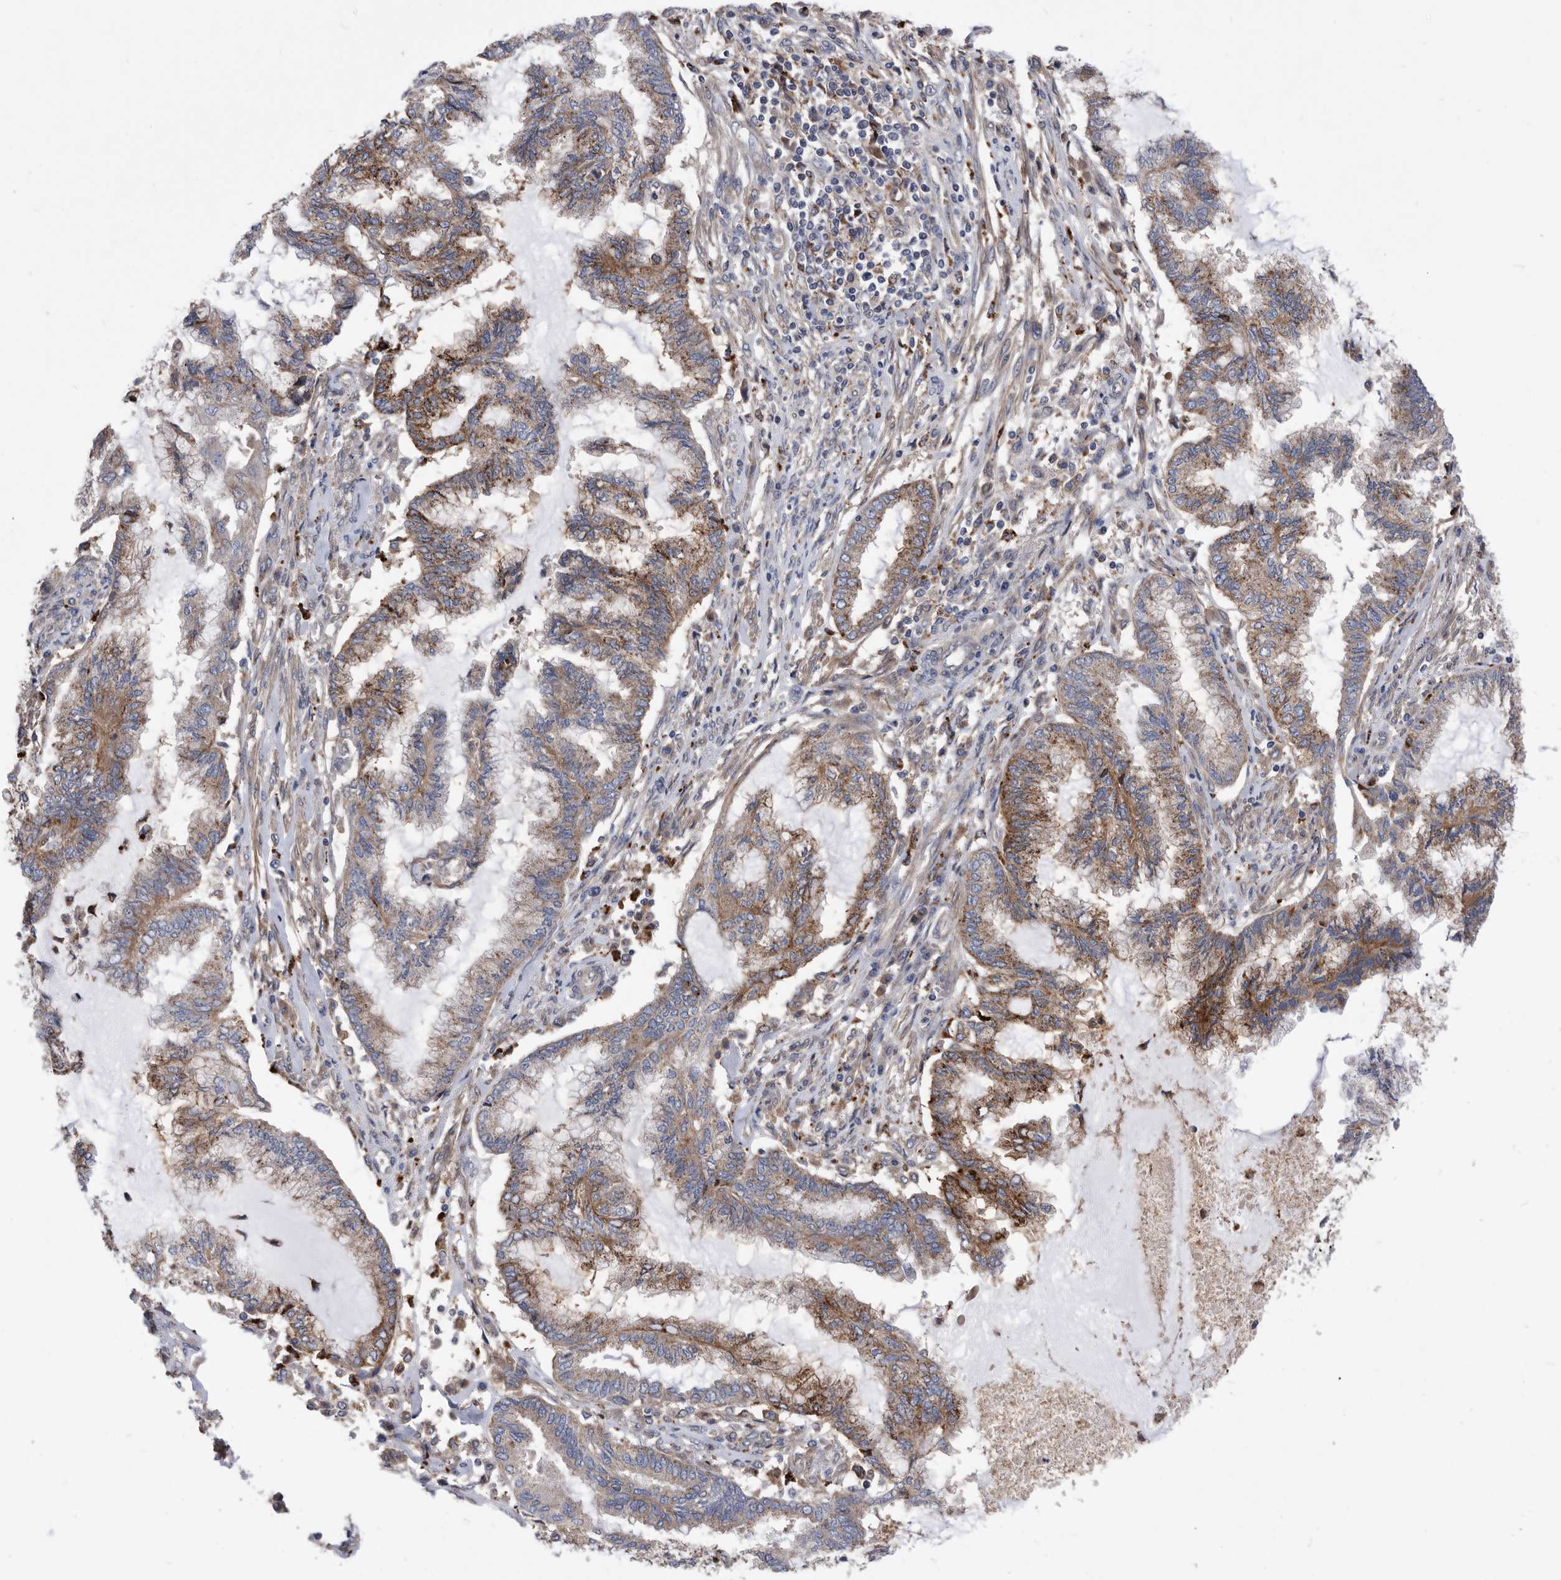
{"staining": {"intensity": "moderate", "quantity": ">75%", "location": "cytoplasmic/membranous"}, "tissue": "endometrial cancer", "cell_type": "Tumor cells", "image_type": "cancer", "snomed": [{"axis": "morphology", "description": "Adenocarcinoma, NOS"}, {"axis": "topography", "description": "Endometrium"}], "caption": "High-power microscopy captured an immunohistochemistry (IHC) micrograph of endometrial adenocarcinoma, revealing moderate cytoplasmic/membranous staining in approximately >75% of tumor cells.", "gene": "BAIAP3", "patient": {"sex": "female", "age": 86}}